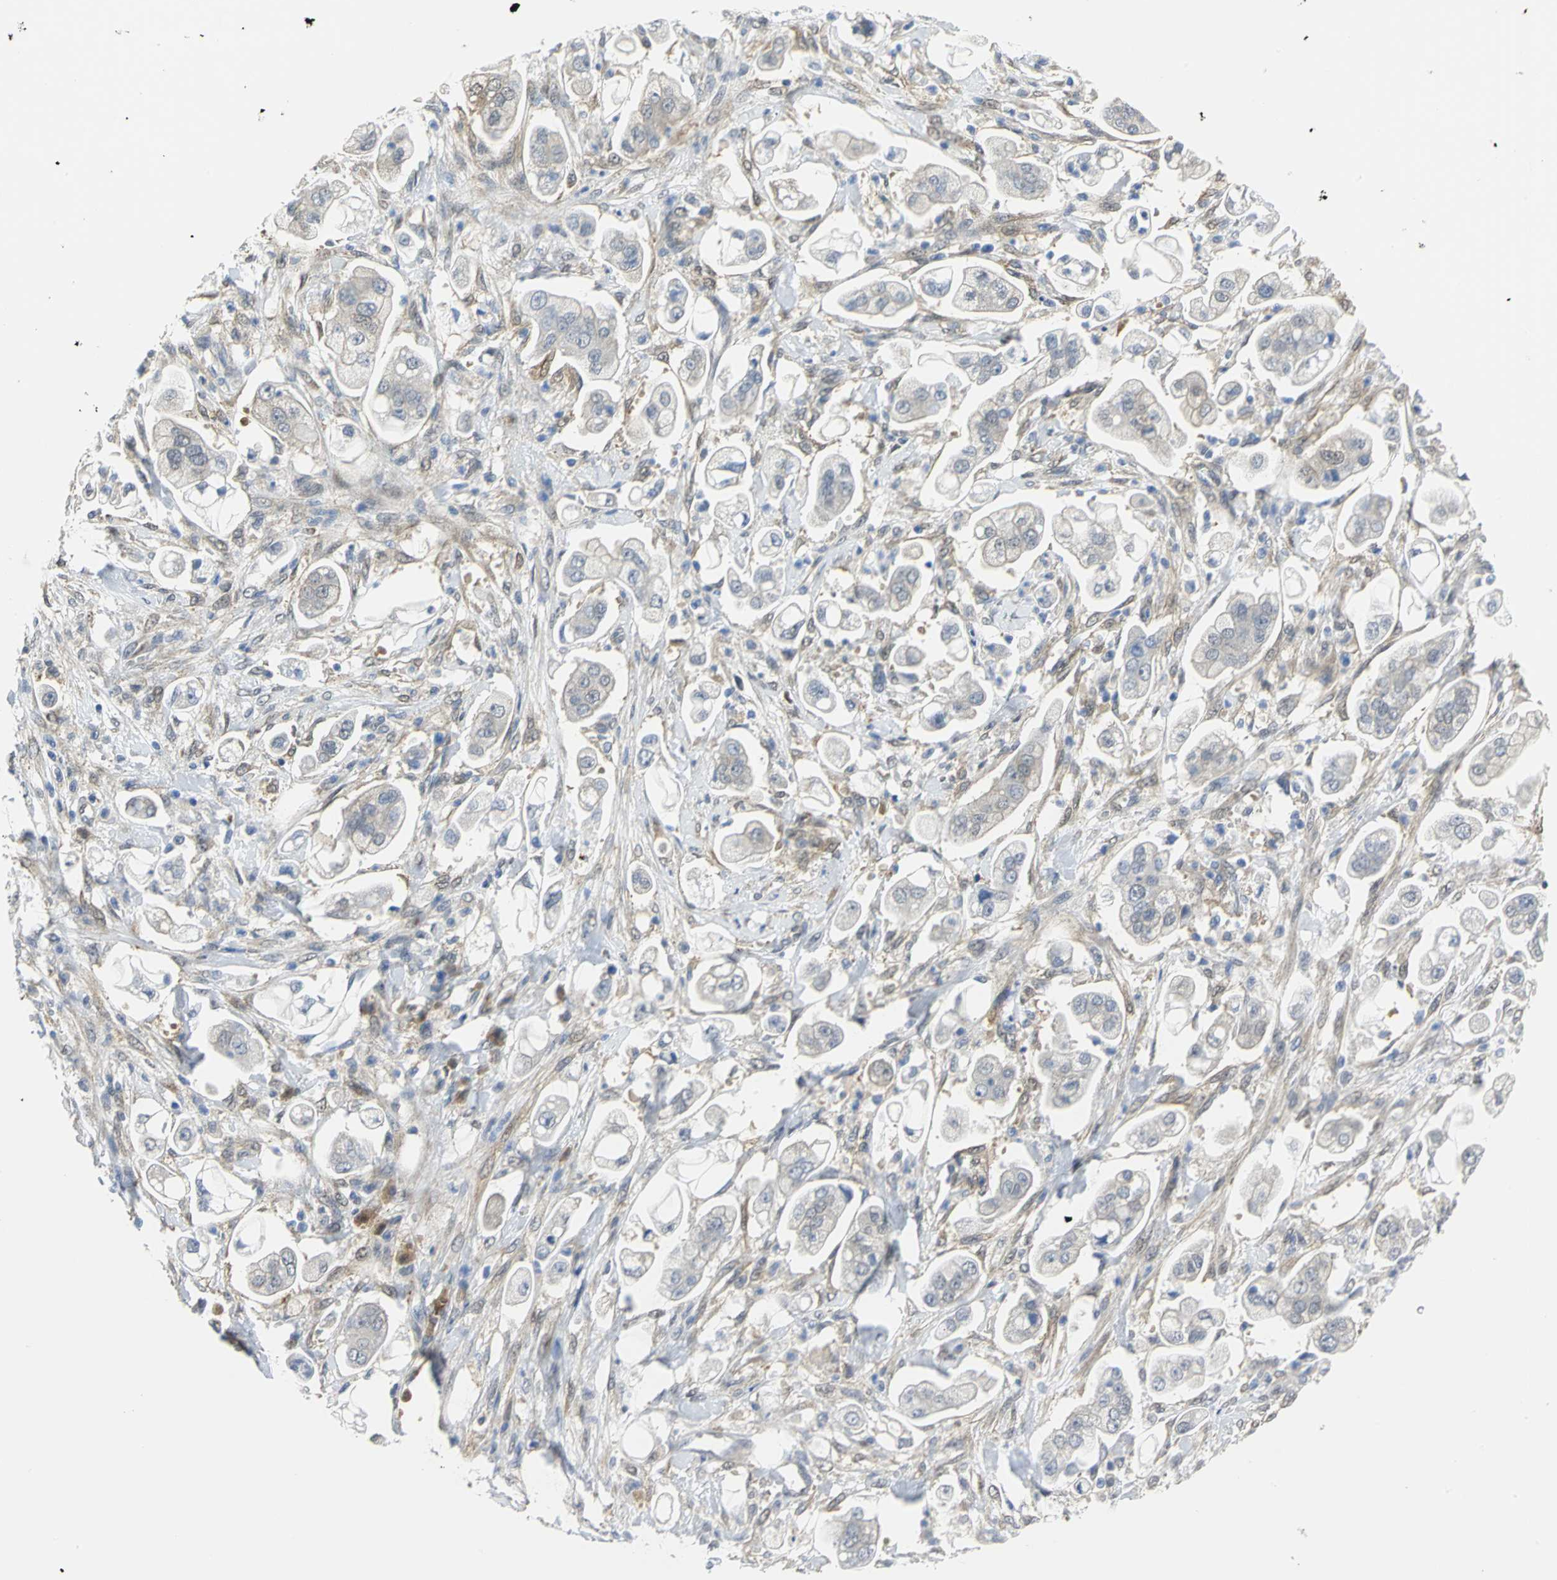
{"staining": {"intensity": "negative", "quantity": "none", "location": "none"}, "tissue": "stomach cancer", "cell_type": "Tumor cells", "image_type": "cancer", "snomed": [{"axis": "morphology", "description": "Adenocarcinoma, NOS"}, {"axis": "topography", "description": "Stomach"}], "caption": "An IHC photomicrograph of stomach cancer is shown. There is no staining in tumor cells of stomach cancer.", "gene": "PGM3", "patient": {"sex": "male", "age": 62}}